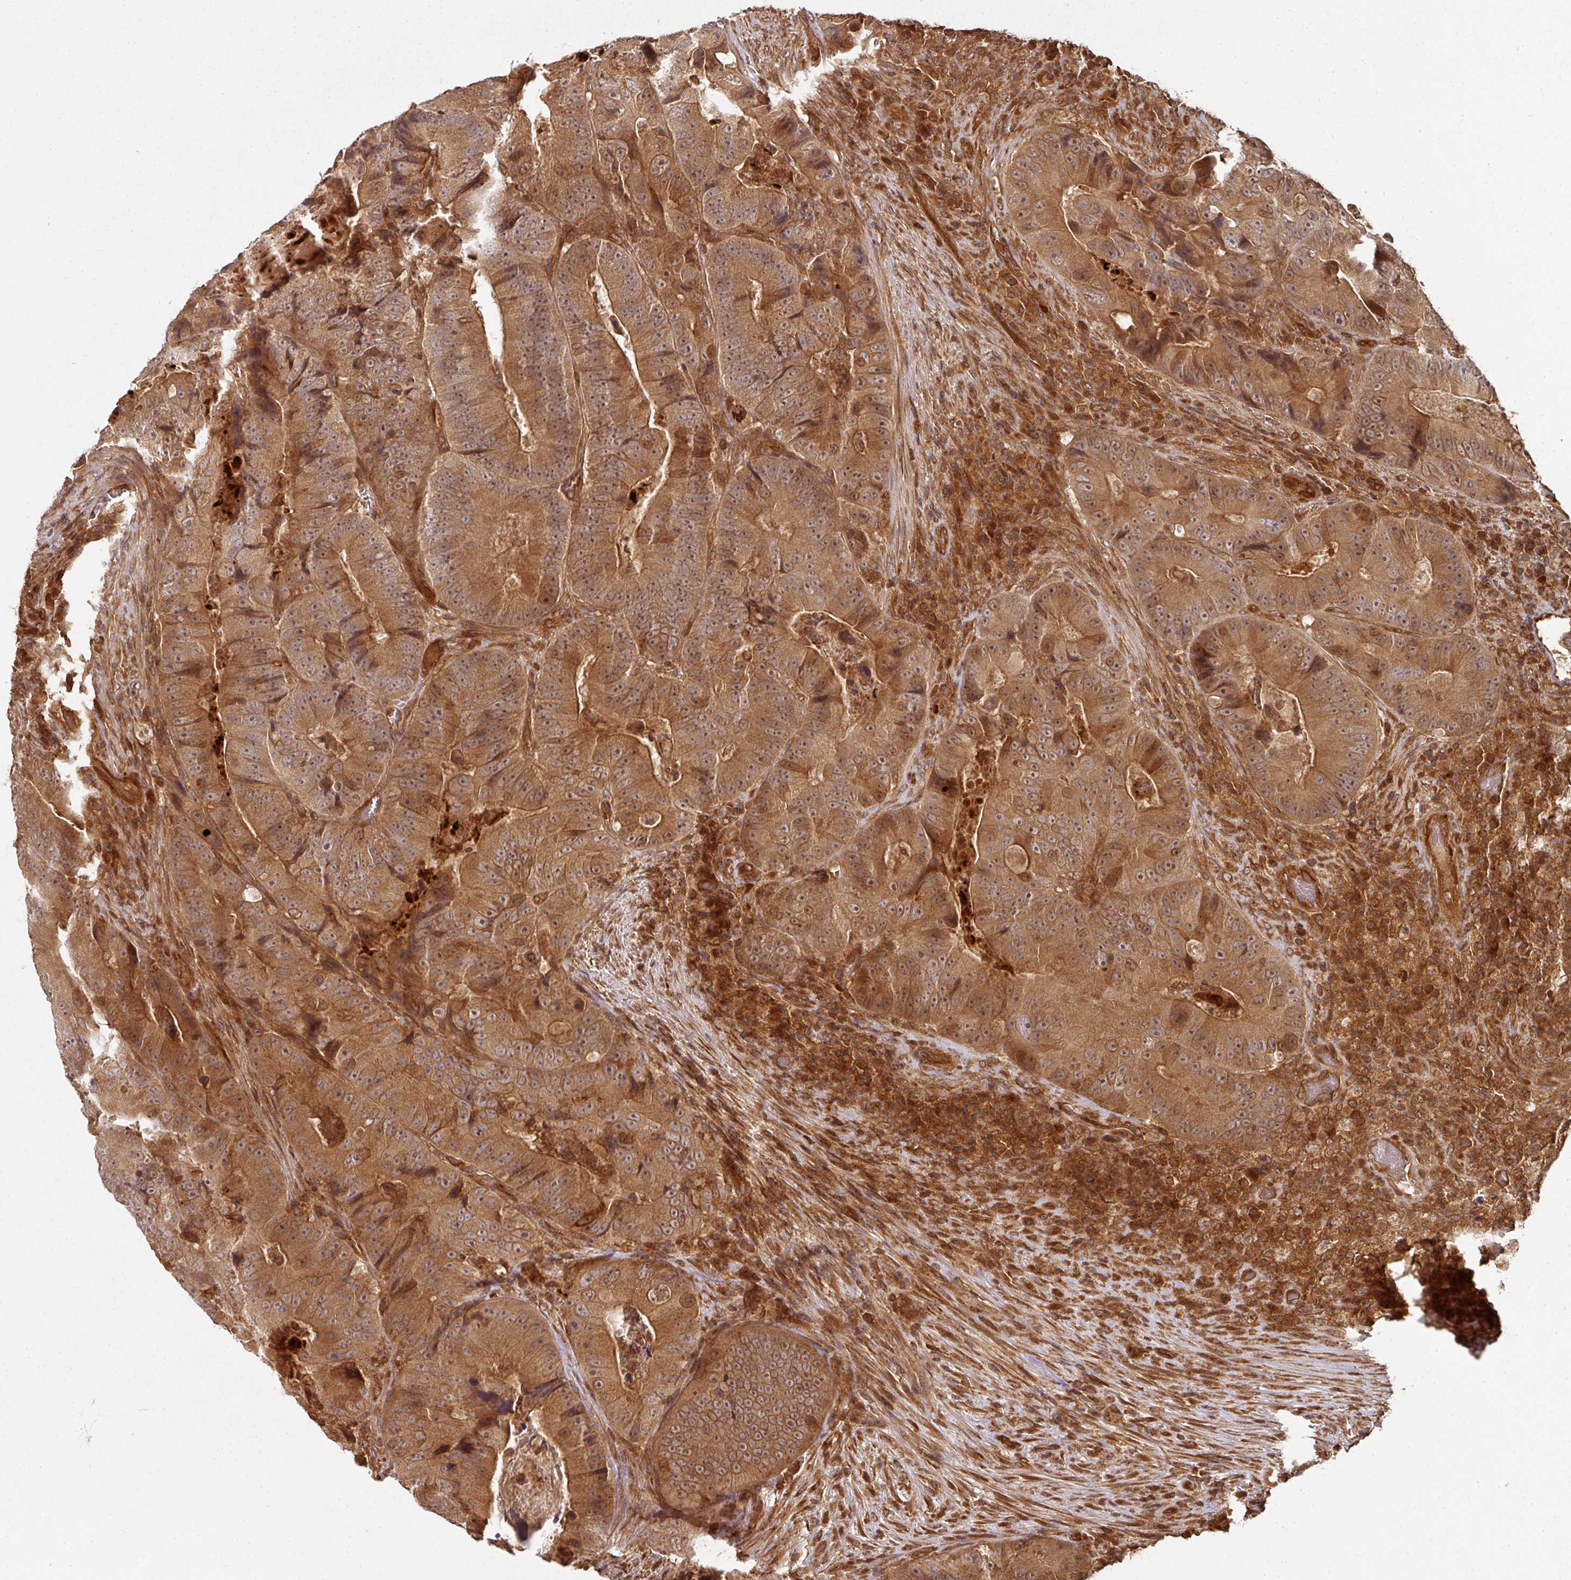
{"staining": {"intensity": "strong", "quantity": ">75%", "location": "cytoplasmic/membranous,nuclear"}, "tissue": "colorectal cancer", "cell_type": "Tumor cells", "image_type": "cancer", "snomed": [{"axis": "morphology", "description": "Adenocarcinoma, NOS"}, {"axis": "topography", "description": "Colon"}], "caption": "A brown stain shows strong cytoplasmic/membranous and nuclear expression of a protein in human colorectal cancer tumor cells.", "gene": "EIF4EBP2", "patient": {"sex": "female", "age": 86}}